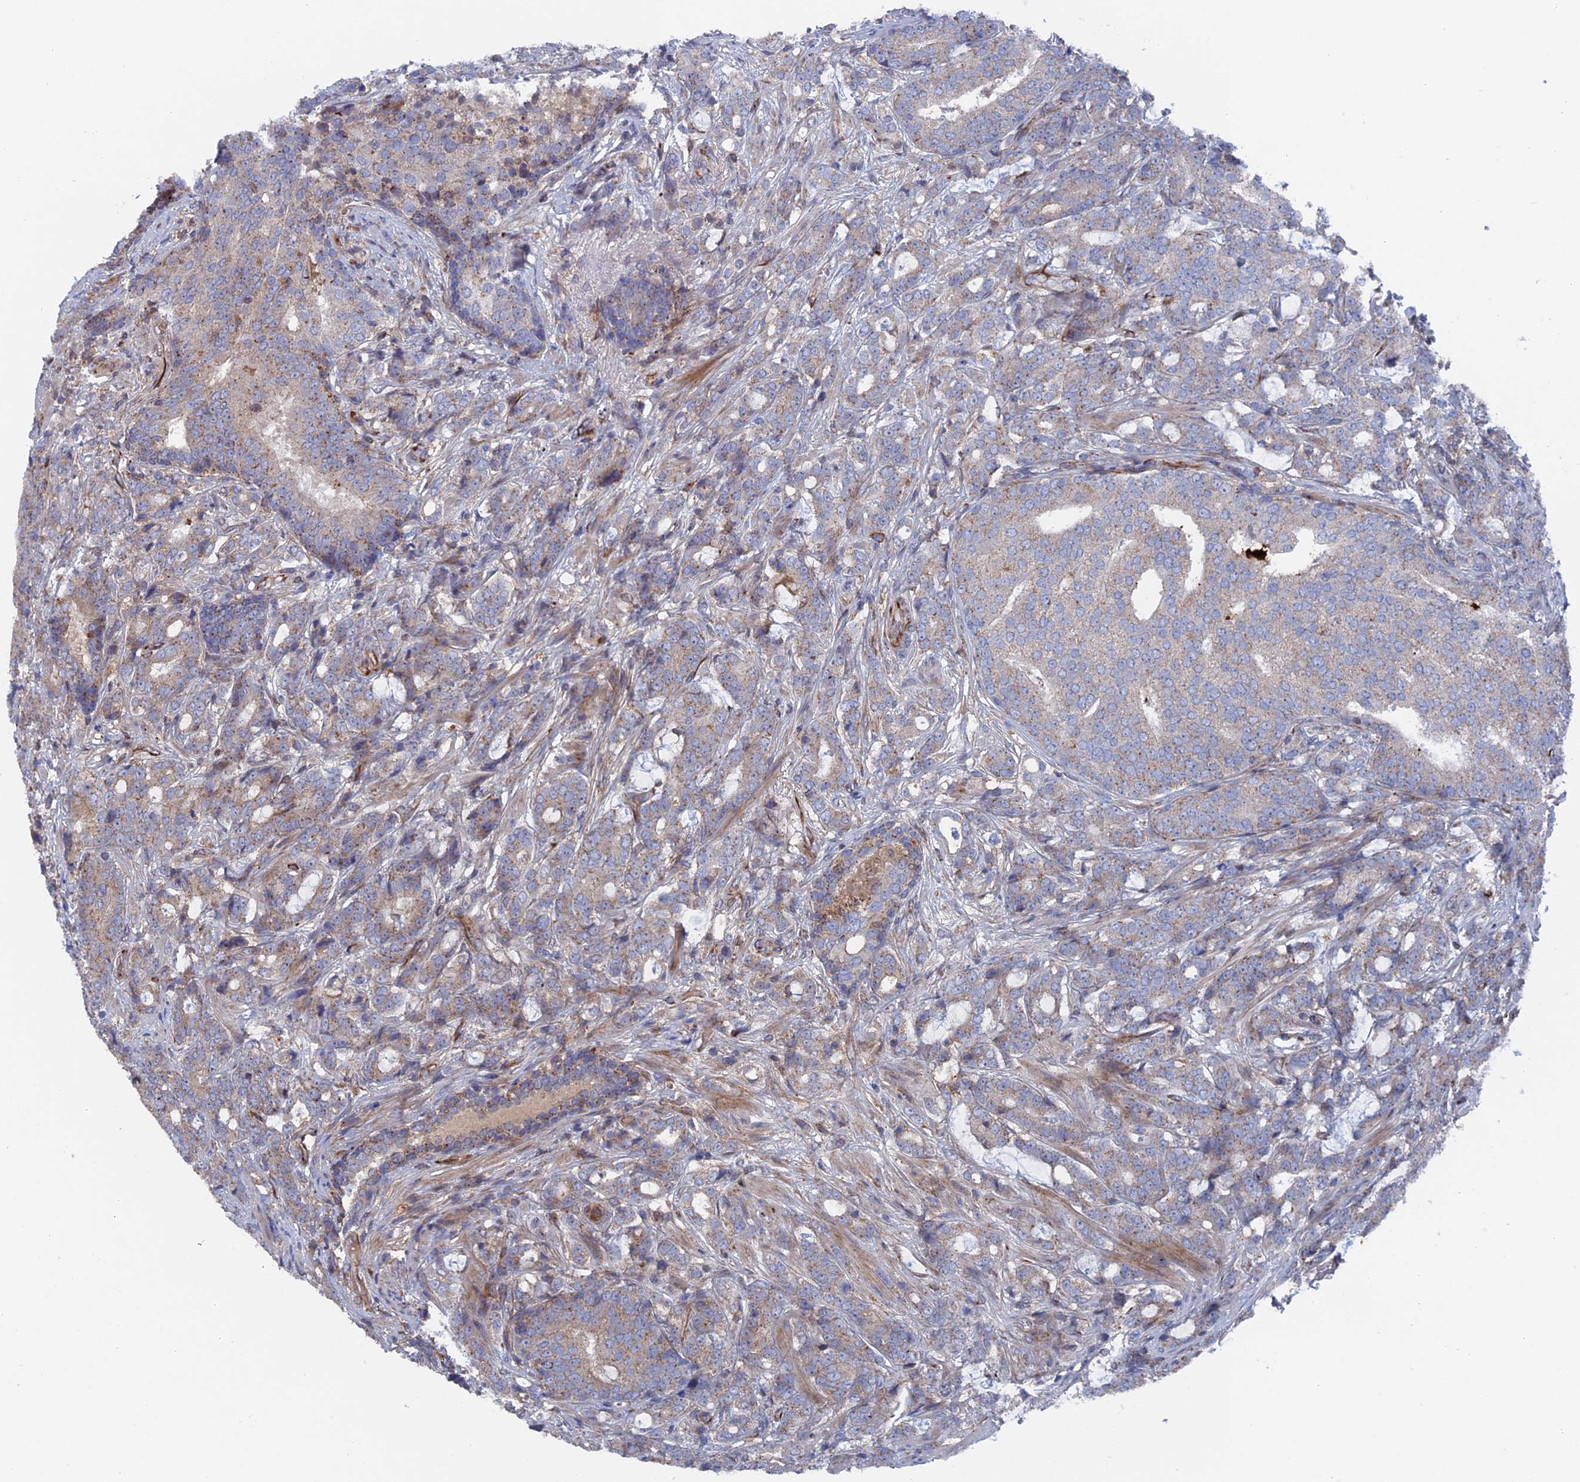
{"staining": {"intensity": "weak", "quantity": "25%-75%", "location": "cytoplasmic/membranous"}, "tissue": "prostate cancer", "cell_type": "Tumor cells", "image_type": "cancer", "snomed": [{"axis": "morphology", "description": "Adenocarcinoma, High grade"}, {"axis": "topography", "description": "Prostate"}], "caption": "Prostate high-grade adenocarcinoma stained with DAB immunohistochemistry (IHC) exhibits low levels of weak cytoplasmic/membranous positivity in approximately 25%-75% of tumor cells.", "gene": "SMG9", "patient": {"sex": "male", "age": 67}}